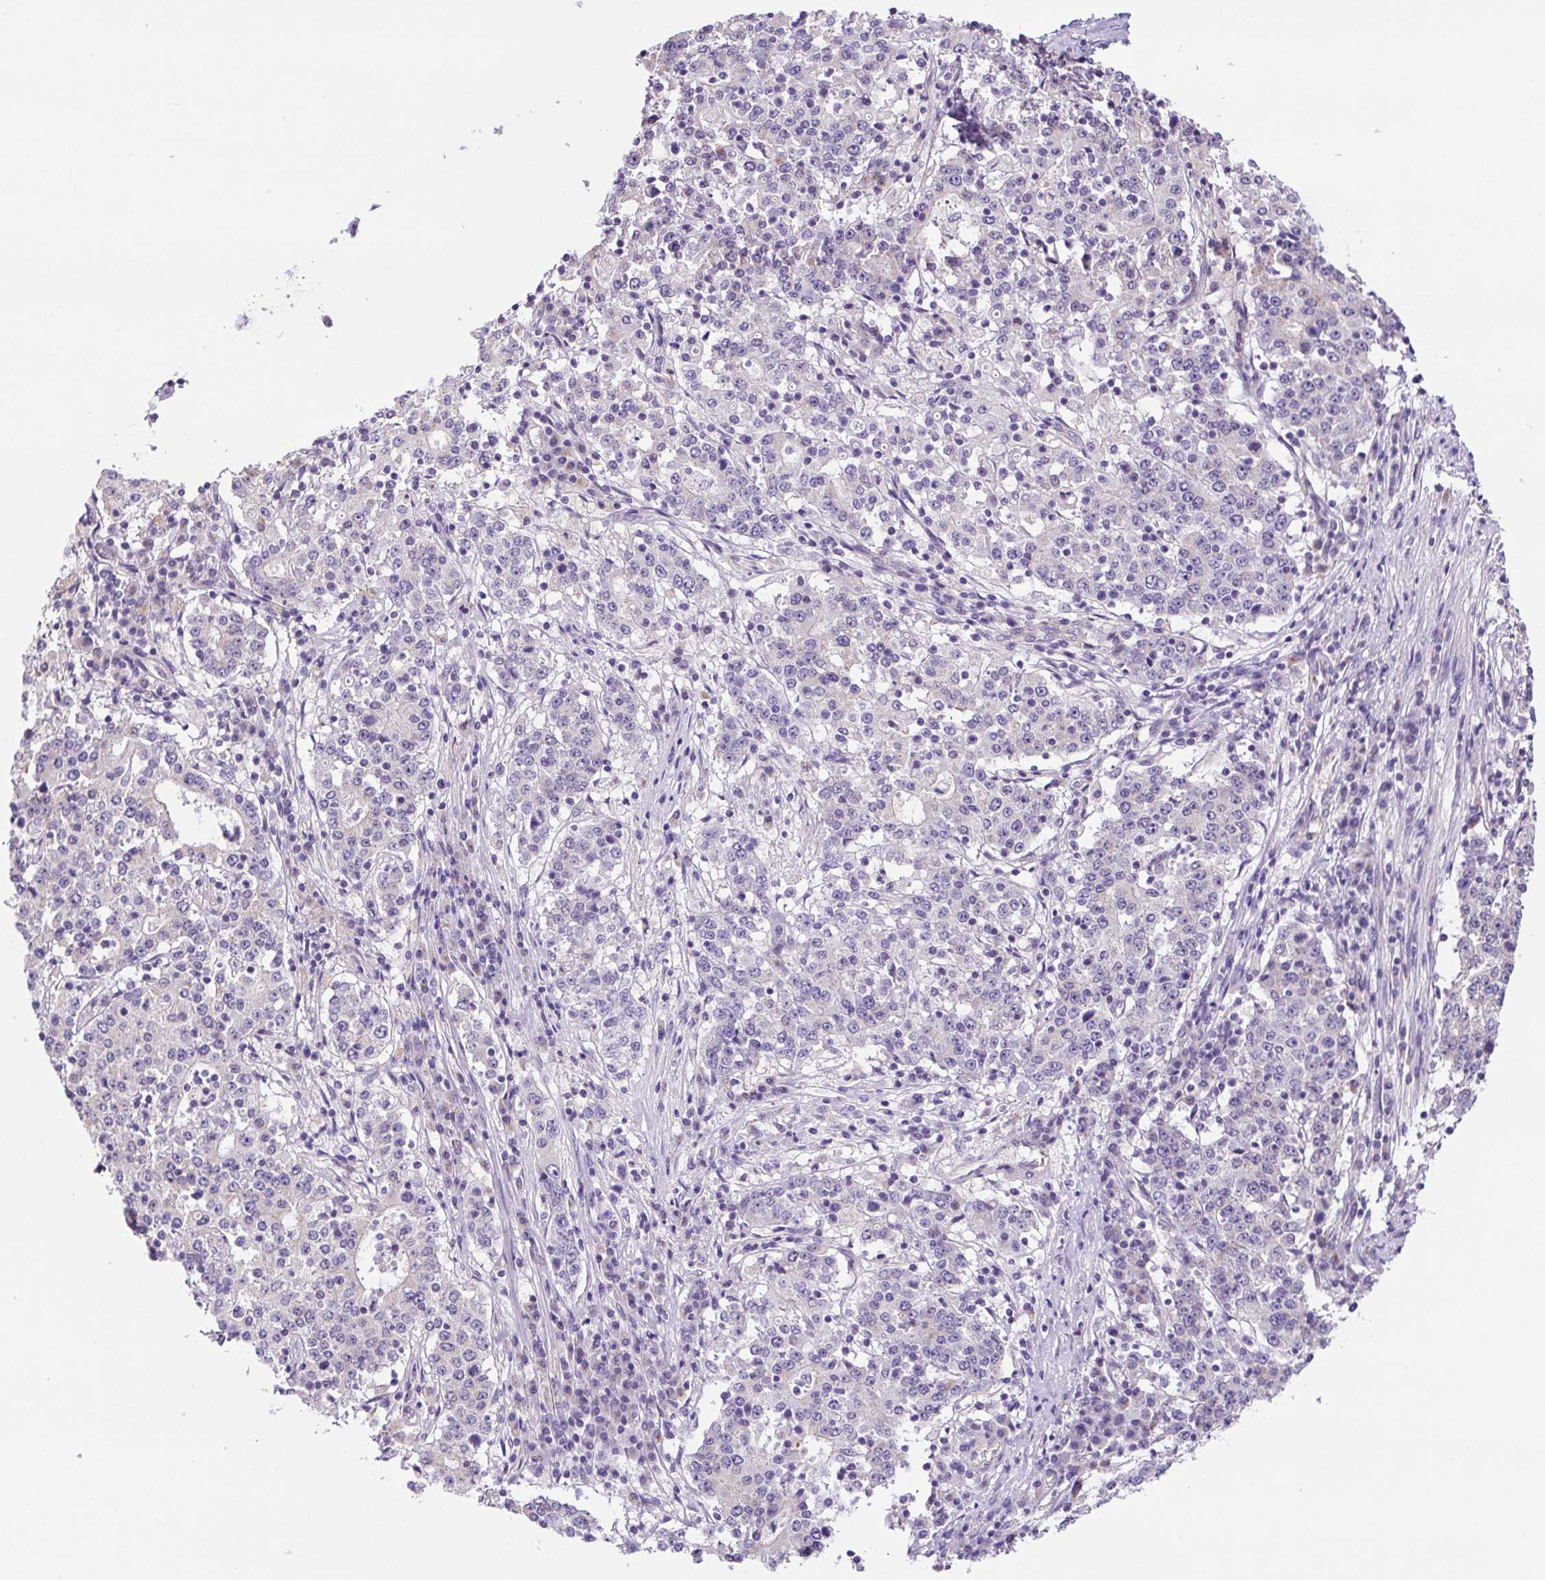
{"staining": {"intensity": "negative", "quantity": "none", "location": "none"}, "tissue": "stomach cancer", "cell_type": "Tumor cells", "image_type": "cancer", "snomed": [{"axis": "morphology", "description": "Adenocarcinoma, NOS"}, {"axis": "topography", "description": "Stomach"}], "caption": "A histopathology image of stomach cancer stained for a protein reveals no brown staining in tumor cells.", "gene": "GORASP1", "patient": {"sex": "male", "age": 59}}